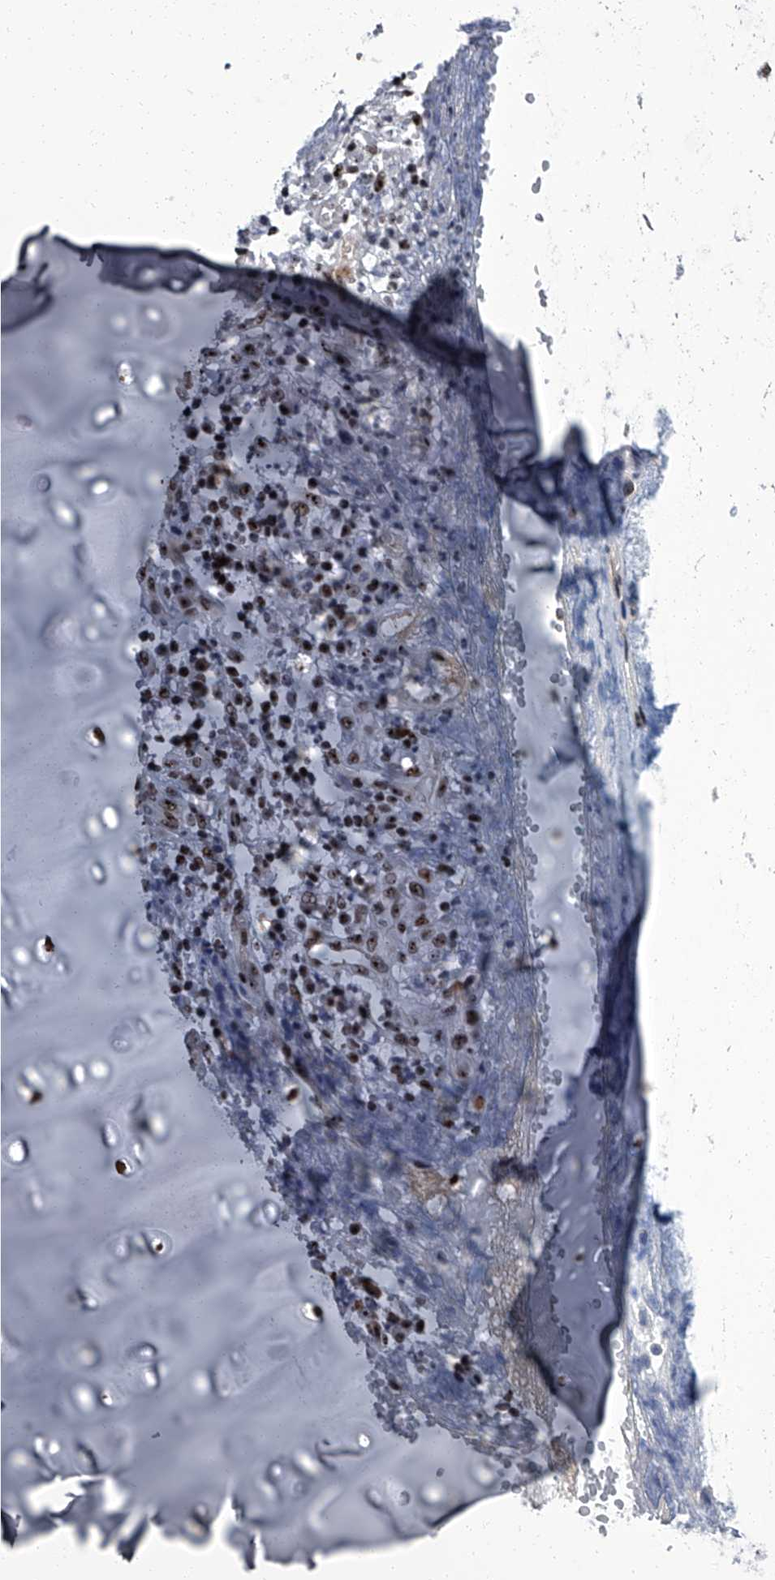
{"staining": {"intensity": "moderate", "quantity": "25%-75%", "location": "nuclear"}, "tissue": "adipose tissue", "cell_type": "Adipocytes", "image_type": "normal", "snomed": [{"axis": "morphology", "description": "Normal tissue, NOS"}, {"axis": "morphology", "description": "Basal cell carcinoma"}, {"axis": "topography", "description": "Cartilage tissue"}, {"axis": "topography", "description": "Nasopharynx"}, {"axis": "topography", "description": "Oral tissue"}], "caption": "Immunohistochemistry (IHC) of normal human adipose tissue exhibits medium levels of moderate nuclear expression in about 25%-75% of adipocytes.", "gene": "ZNF518B", "patient": {"sex": "female", "age": 77}}